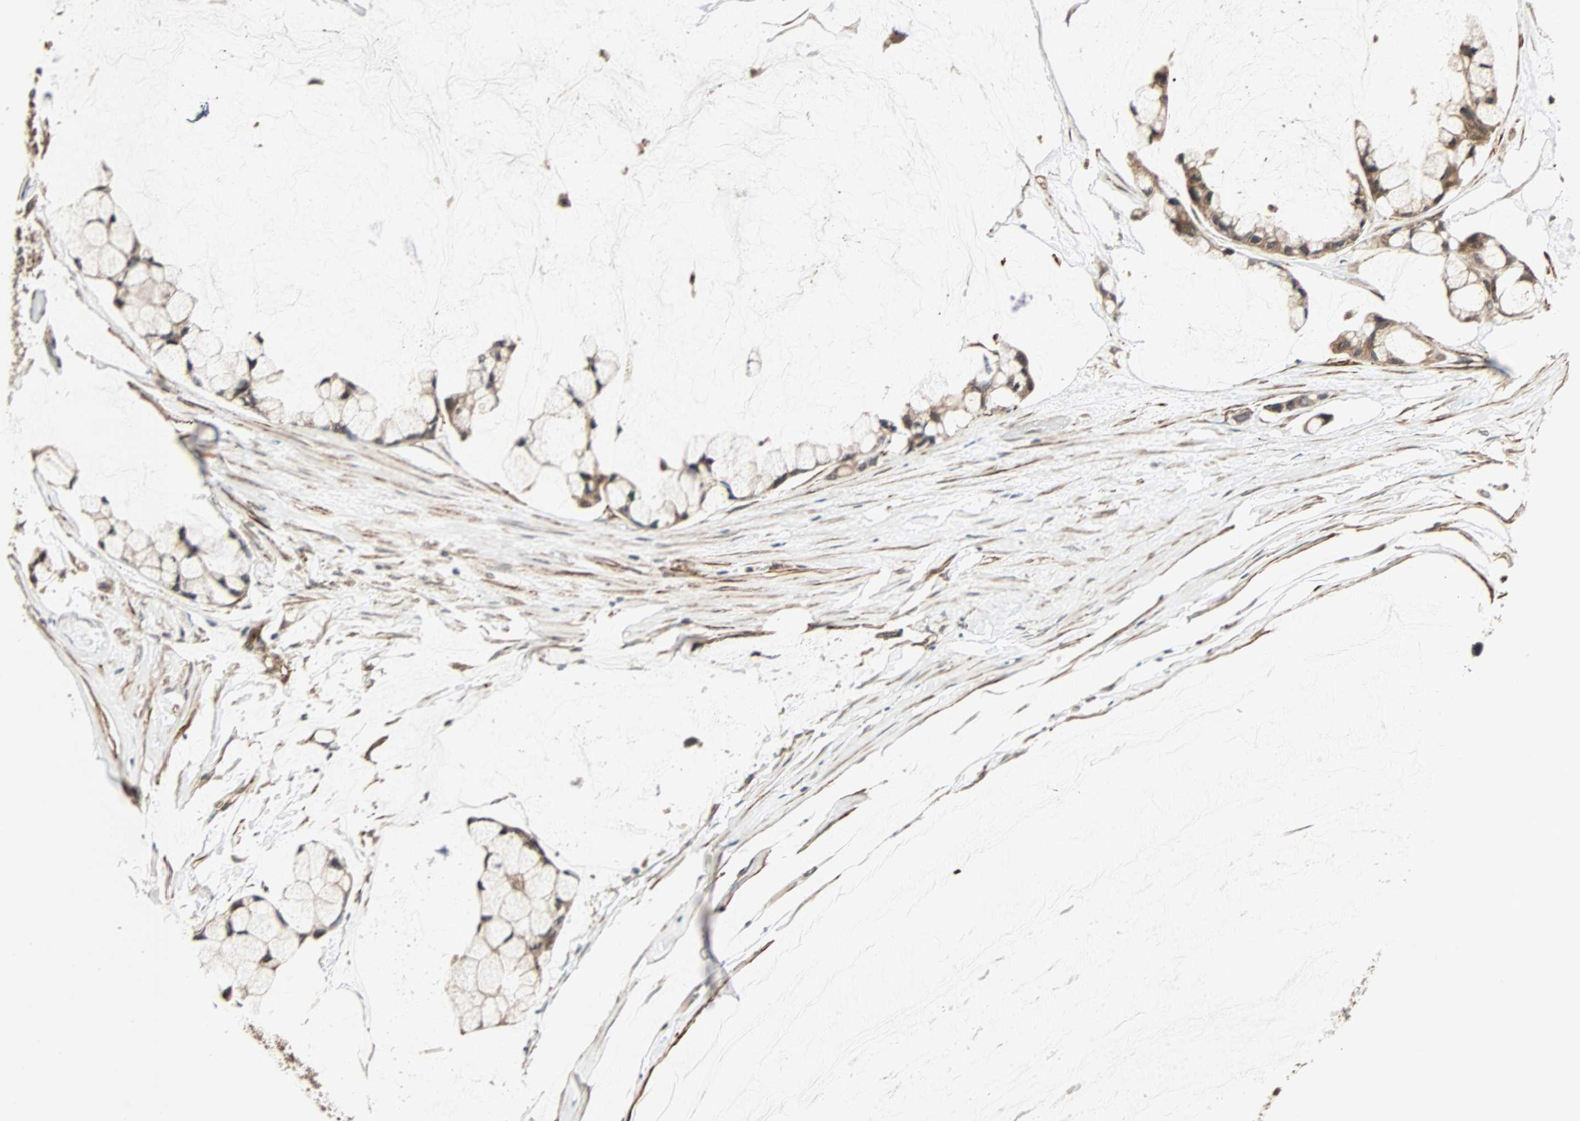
{"staining": {"intensity": "moderate", "quantity": "25%-75%", "location": "cytoplasmic/membranous"}, "tissue": "ovarian cancer", "cell_type": "Tumor cells", "image_type": "cancer", "snomed": [{"axis": "morphology", "description": "Cystadenocarcinoma, mucinous, NOS"}, {"axis": "topography", "description": "Ovary"}], "caption": "About 25%-75% of tumor cells in ovarian cancer display moderate cytoplasmic/membranous protein expression as visualized by brown immunohistochemical staining.", "gene": "QSER1", "patient": {"sex": "female", "age": 39}}